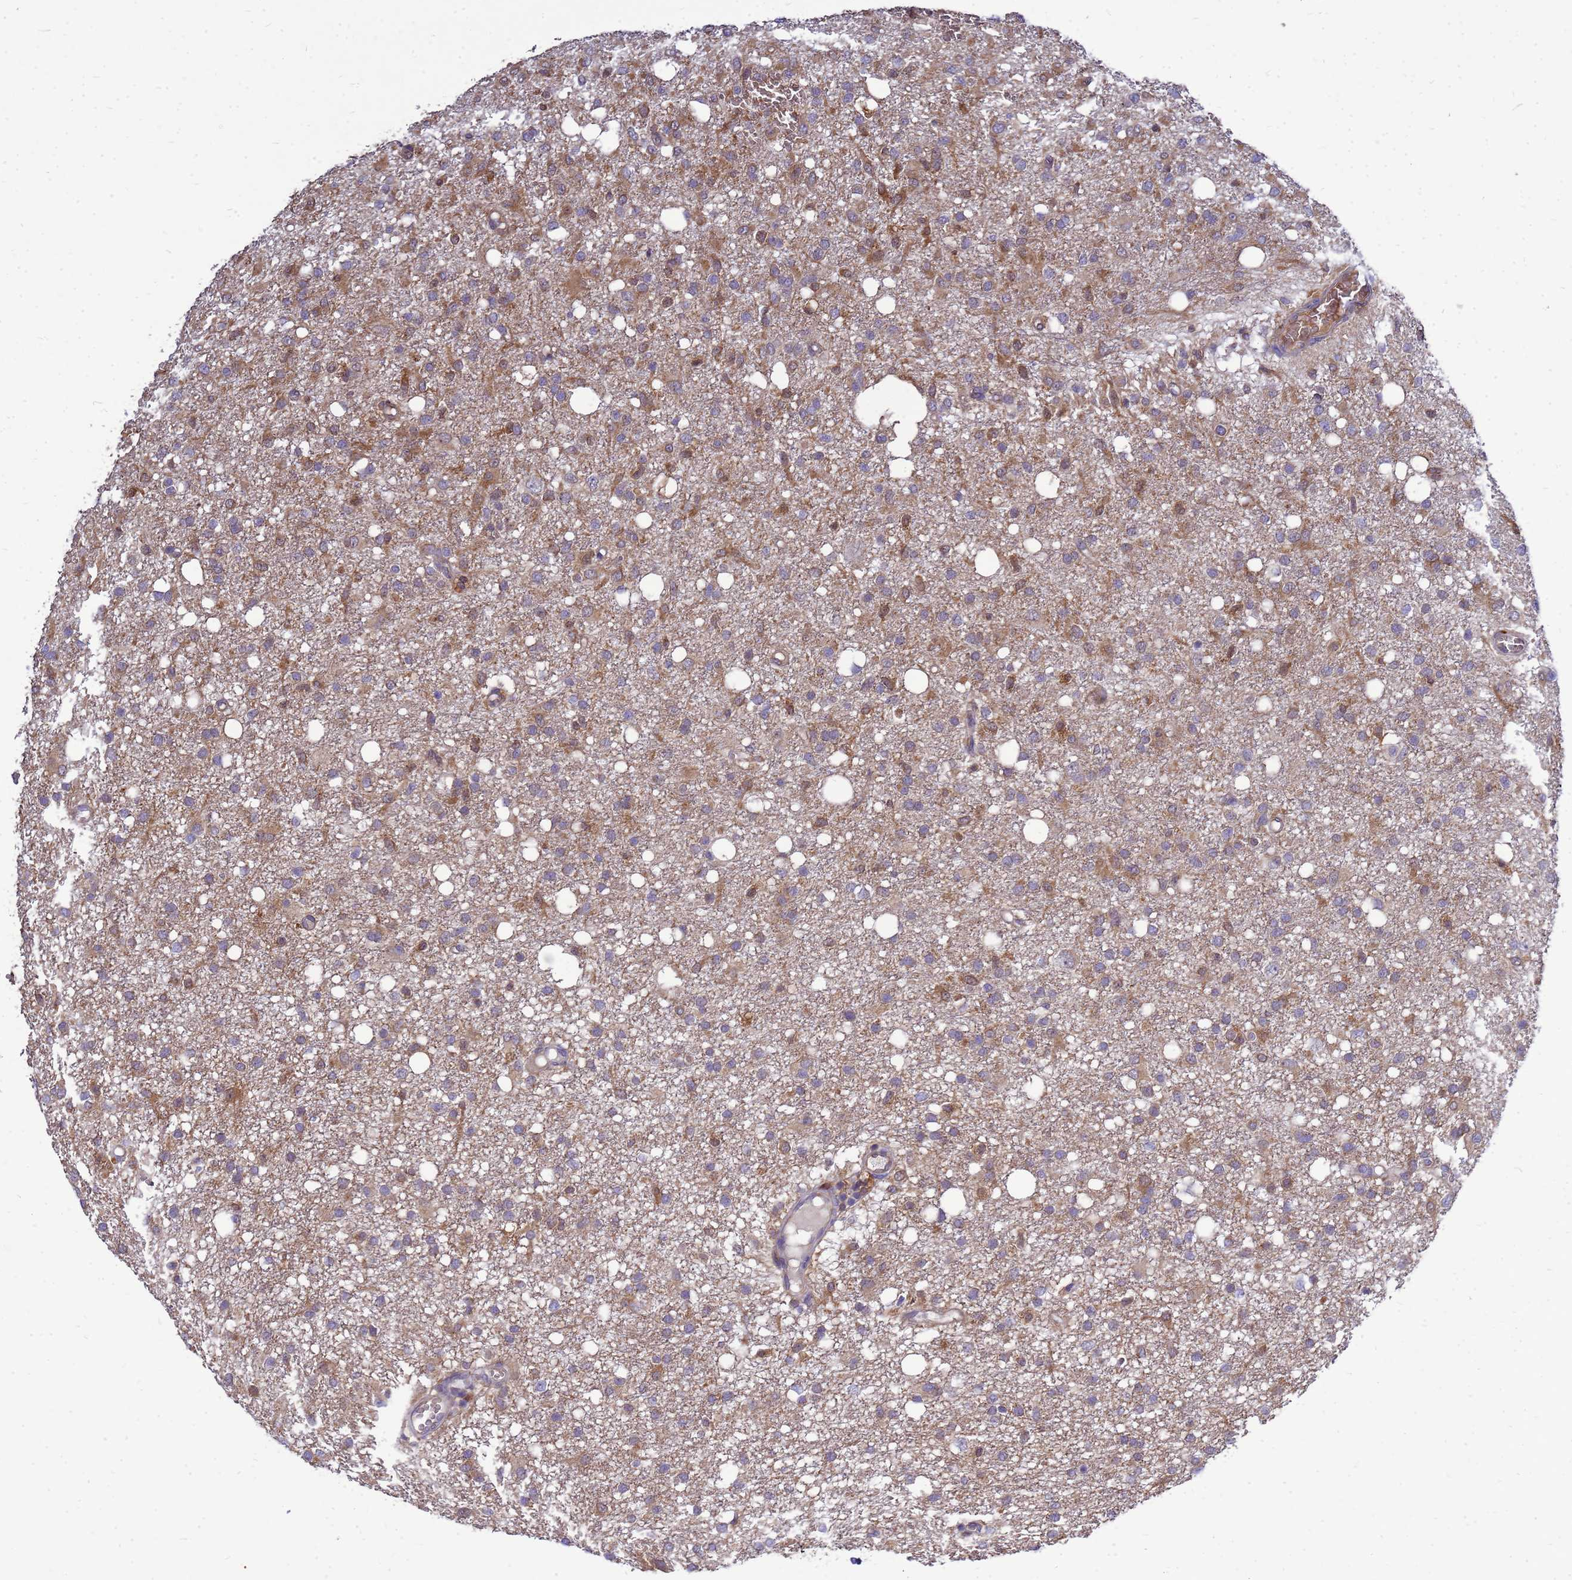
{"staining": {"intensity": "moderate", "quantity": "25%-75%", "location": "cytoplasmic/membranous"}, "tissue": "glioma", "cell_type": "Tumor cells", "image_type": "cancer", "snomed": [{"axis": "morphology", "description": "Glioma, malignant, High grade"}, {"axis": "topography", "description": "Brain"}], "caption": "The immunohistochemical stain shows moderate cytoplasmic/membranous positivity in tumor cells of glioma tissue.", "gene": "EIF4EBP3", "patient": {"sex": "female", "age": 59}}